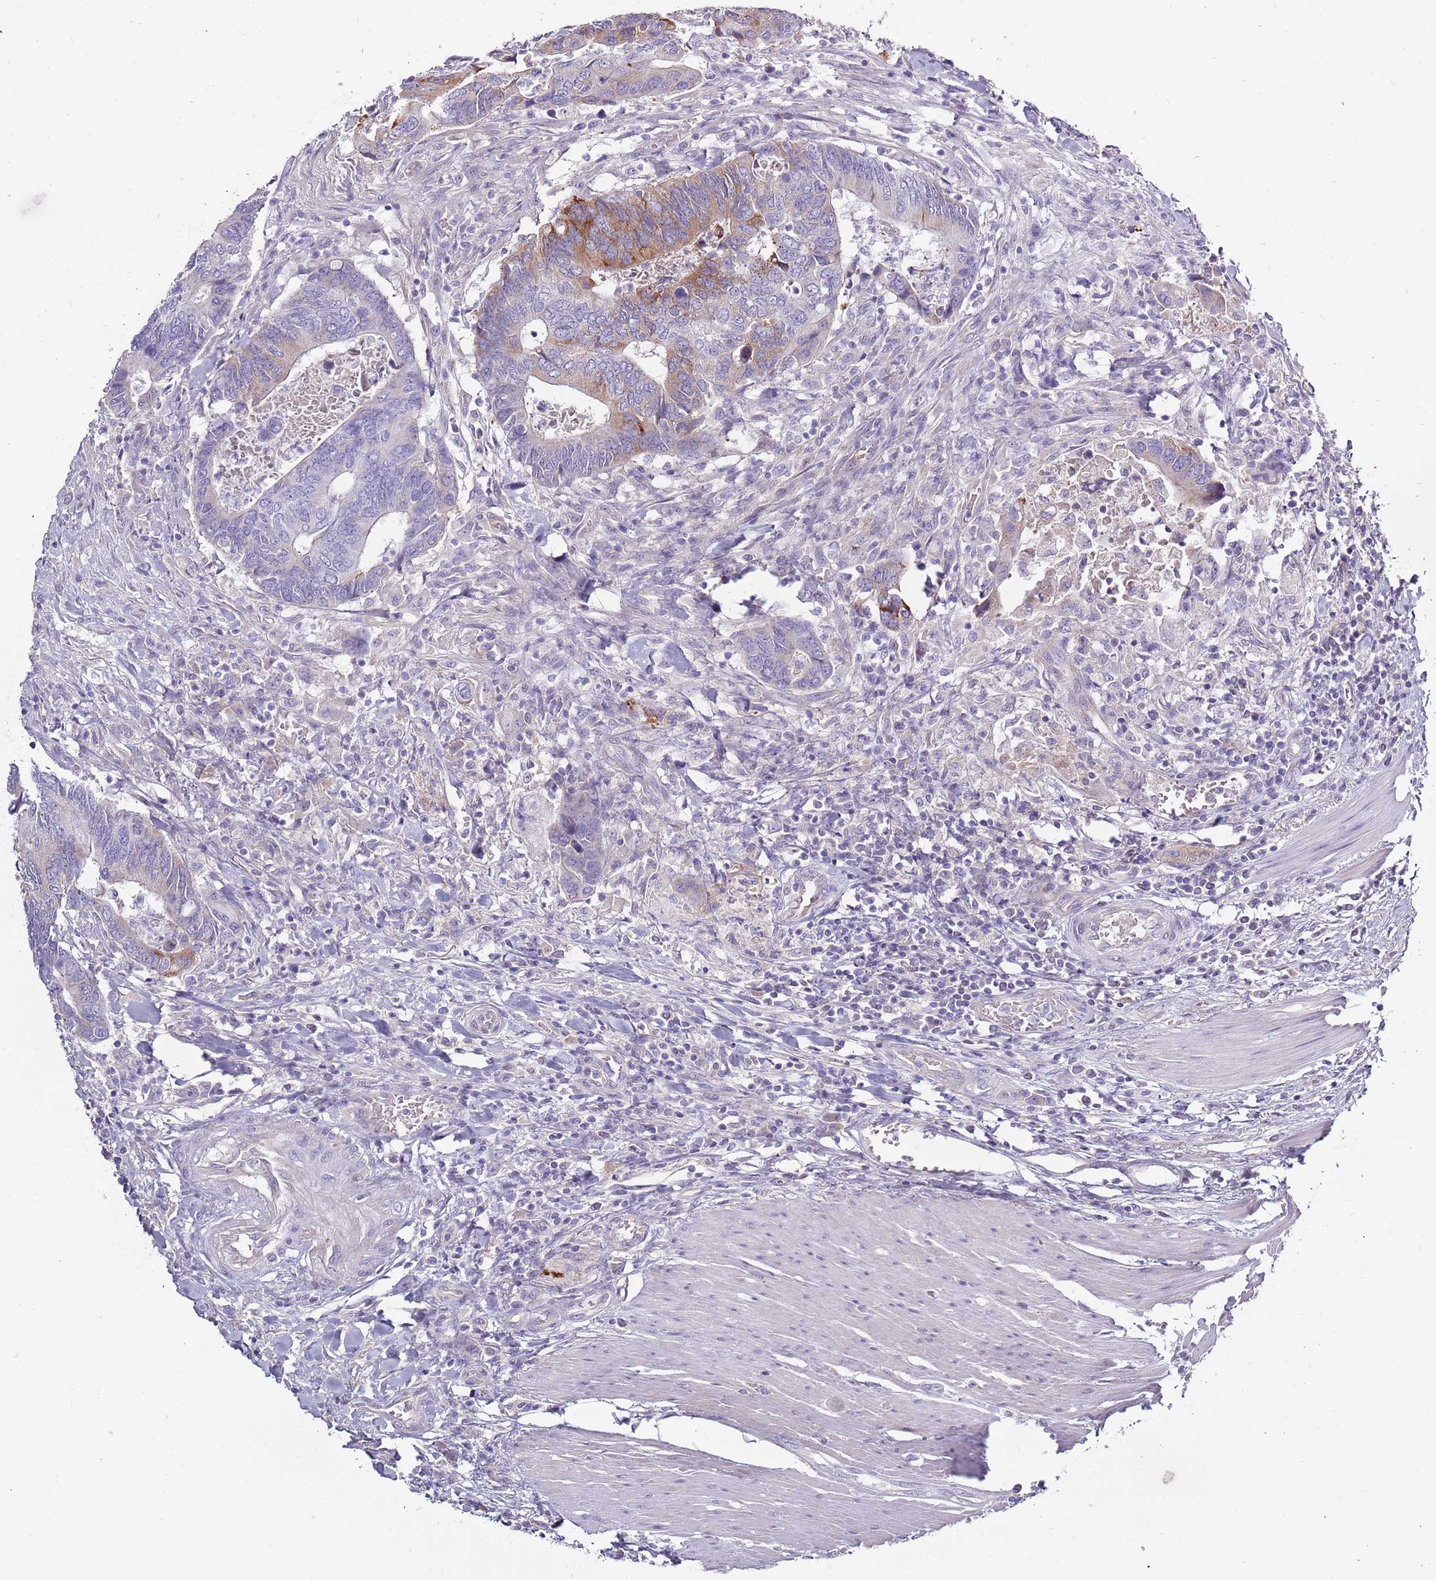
{"staining": {"intensity": "moderate", "quantity": "<25%", "location": "cytoplasmic/membranous"}, "tissue": "colorectal cancer", "cell_type": "Tumor cells", "image_type": "cancer", "snomed": [{"axis": "morphology", "description": "Adenocarcinoma, NOS"}, {"axis": "topography", "description": "Colon"}], "caption": "Immunohistochemistry photomicrograph of neoplastic tissue: human colorectal cancer (adenocarcinoma) stained using immunohistochemistry (IHC) displays low levels of moderate protein expression localized specifically in the cytoplasmic/membranous of tumor cells, appearing as a cytoplasmic/membranous brown color.", "gene": "TNFRSF6B", "patient": {"sex": "male", "age": 87}}